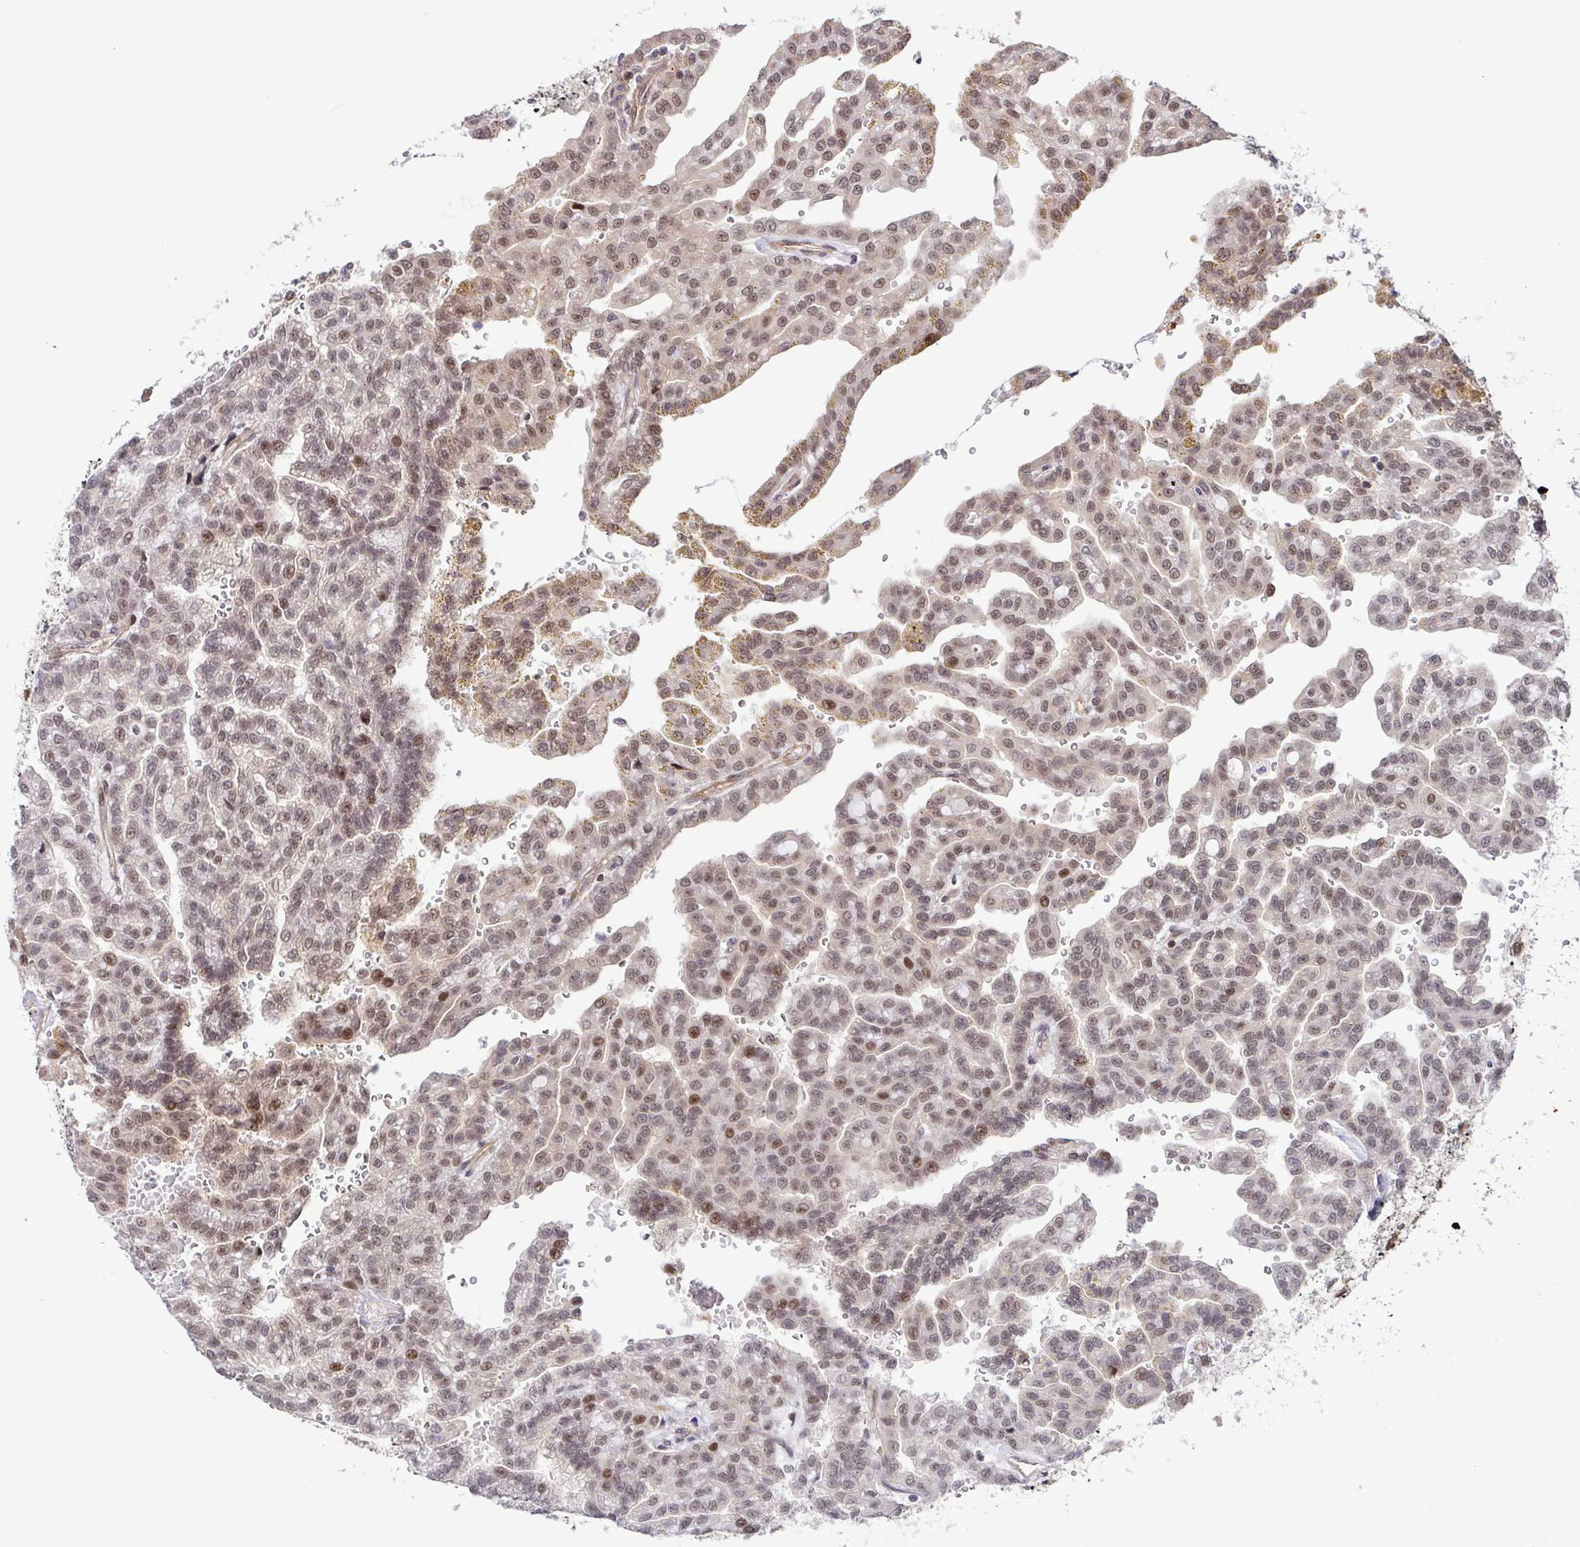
{"staining": {"intensity": "weak", "quantity": ">75%", "location": "nuclear"}, "tissue": "renal cancer", "cell_type": "Tumor cells", "image_type": "cancer", "snomed": [{"axis": "morphology", "description": "Adenocarcinoma, NOS"}, {"axis": "topography", "description": "Kidney"}], "caption": "There is low levels of weak nuclear staining in tumor cells of renal cancer (adenocarcinoma), as demonstrated by immunohistochemical staining (brown color).", "gene": "DNAJB1", "patient": {"sex": "male", "age": 63}}